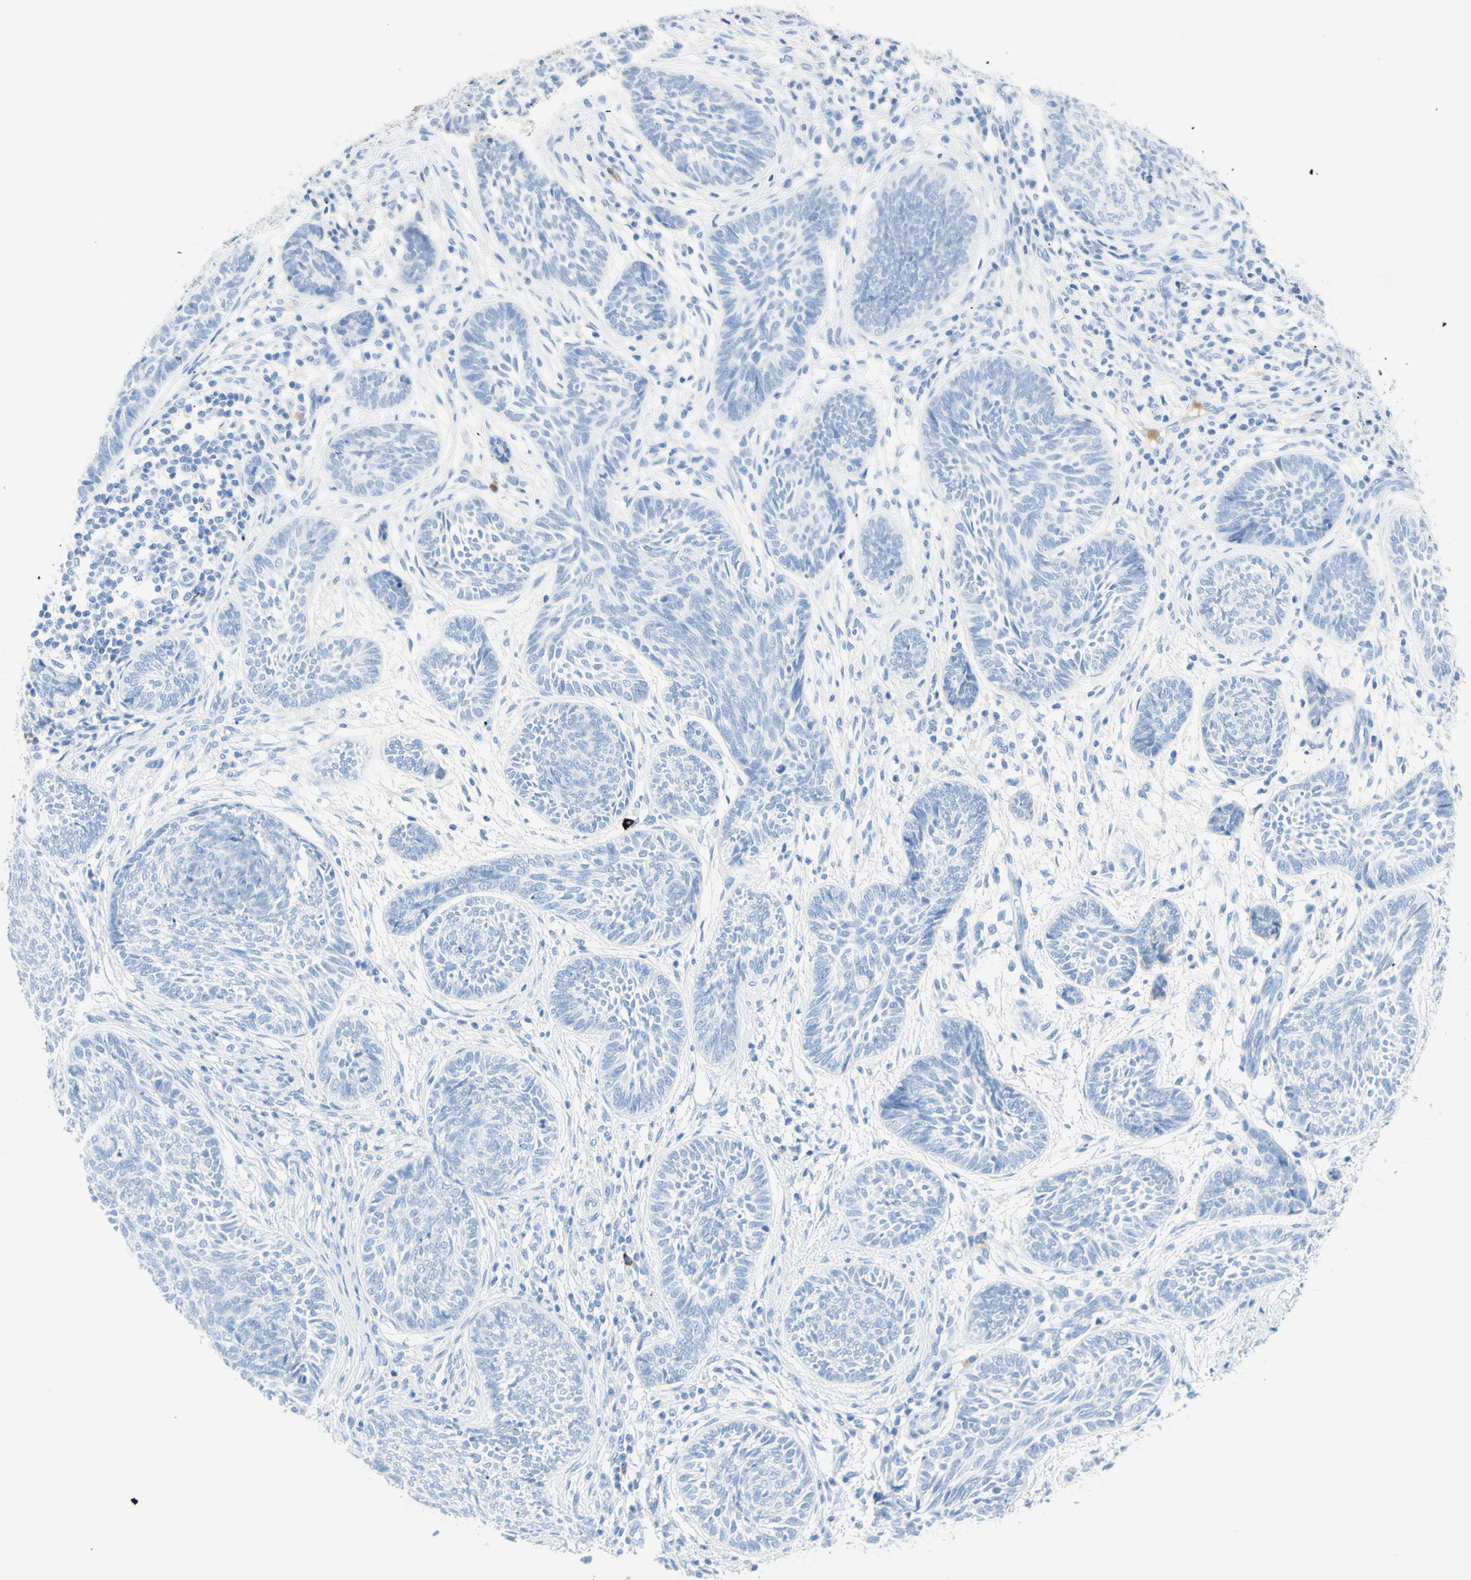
{"staining": {"intensity": "negative", "quantity": "none", "location": "none"}, "tissue": "skin cancer", "cell_type": "Tumor cells", "image_type": "cancer", "snomed": [{"axis": "morphology", "description": "Papilloma, NOS"}, {"axis": "morphology", "description": "Basal cell carcinoma"}, {"axis": "topography", "description": "Skin"}], "caption": "A photomicrograph of skin cancer stained for a protein reveals no brown staining in tumor cells. (Immunohistochemistry (ihc), brightfield microscopy, high magnification).", "gene": "IL6ST", "patient": {"sex": "male", "age": 87}}